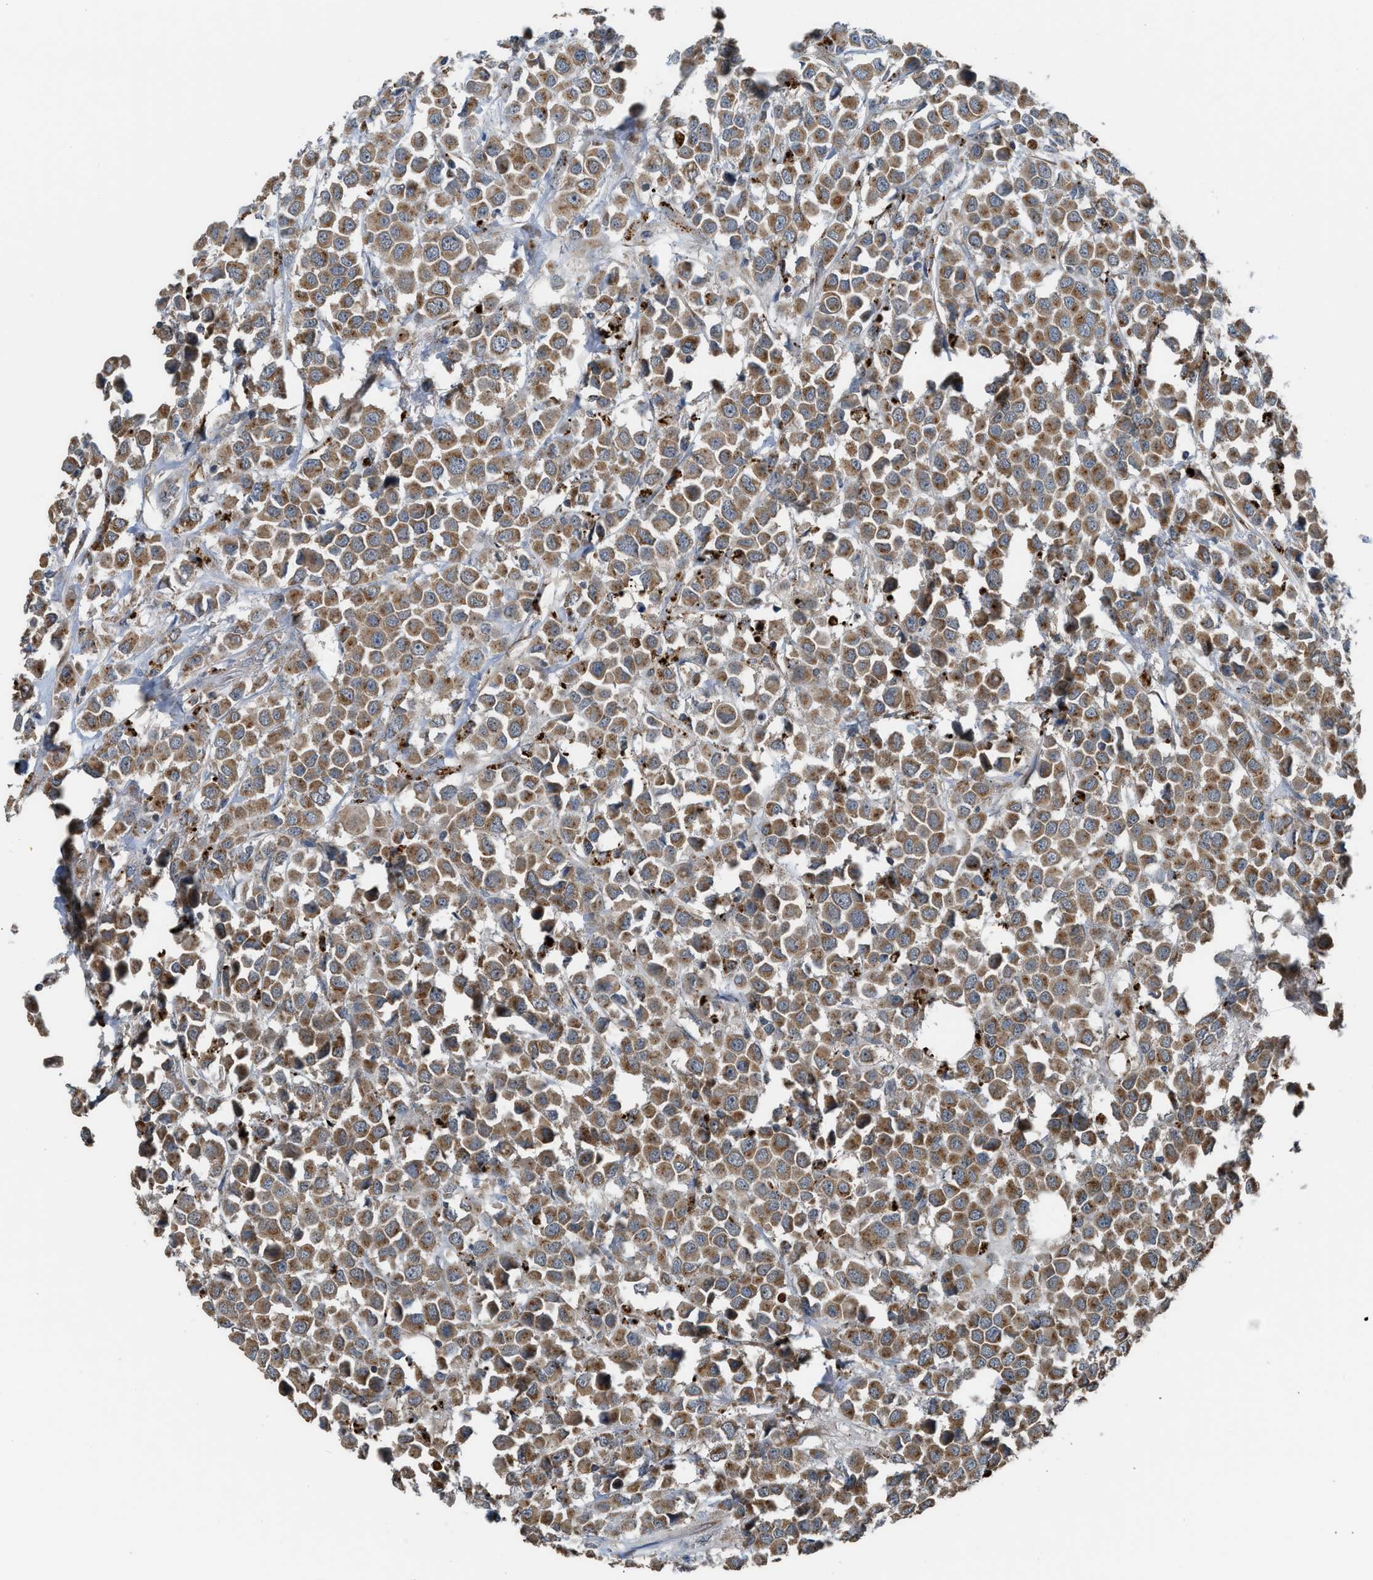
{"staining": {"intensity": "moderate", "quantity": ">75%", "location": "cytoplasmic/membranous"}, "tissue": "breast cancer", "cell_type": "Tumor cells", "image_type": "cancer", "snomed": [{"axis": "morphology", "description": "Duct carcinoma"}, {"axis": "topography", "description": "Breast"}], "caption": "Immunohistochemical staining of human breast cancer displays medium levels of moderate cytoplasmic/membranous protein expression in about >75% of tumor cells.", "gene": "STARD3", "patient": {"sex": "female", "age": 61}}